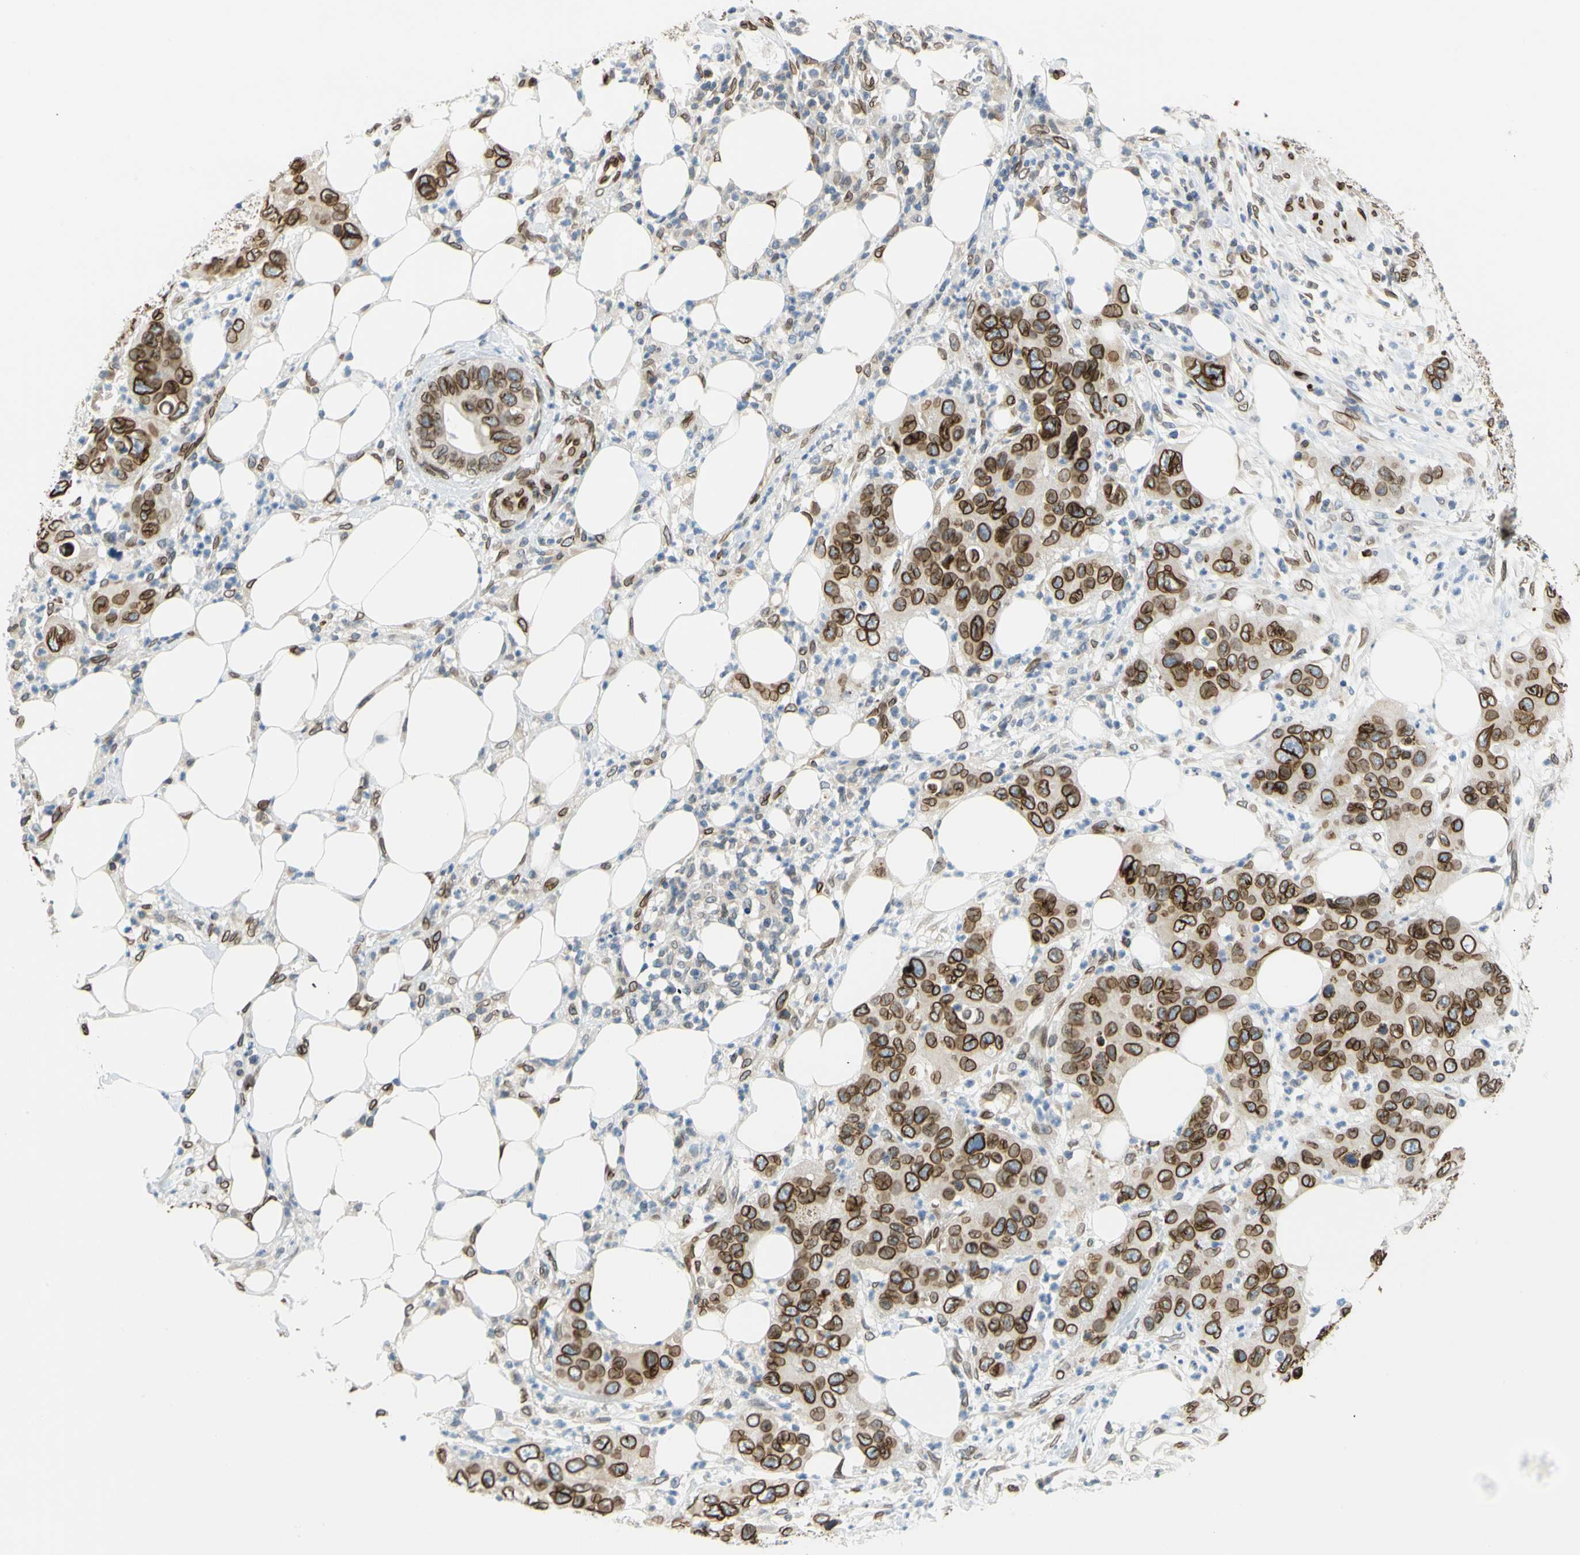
{"staining": {"intensity": "strong", "quantity": ">75%", "location": "cytoplasmic/membranous,nuclear"}, "tissue": "pancreatic cancer", "cell_type": "Tumor cells", "image_type": "cancer", "snomed": [{"axis": "morphology", "description": "Adenocarcinoma, NOS"}, {"axis": "topography", "description": "Pancreas"}], "caption": "The histopathology image demonstrates a brown stain indicating the presence of a protein in the cytoplasmic/membranous and nuclear of tumor cells in pancreatic cancer.", "gene": "SUN1", "patient": {"sex": "female", "age": 71}}